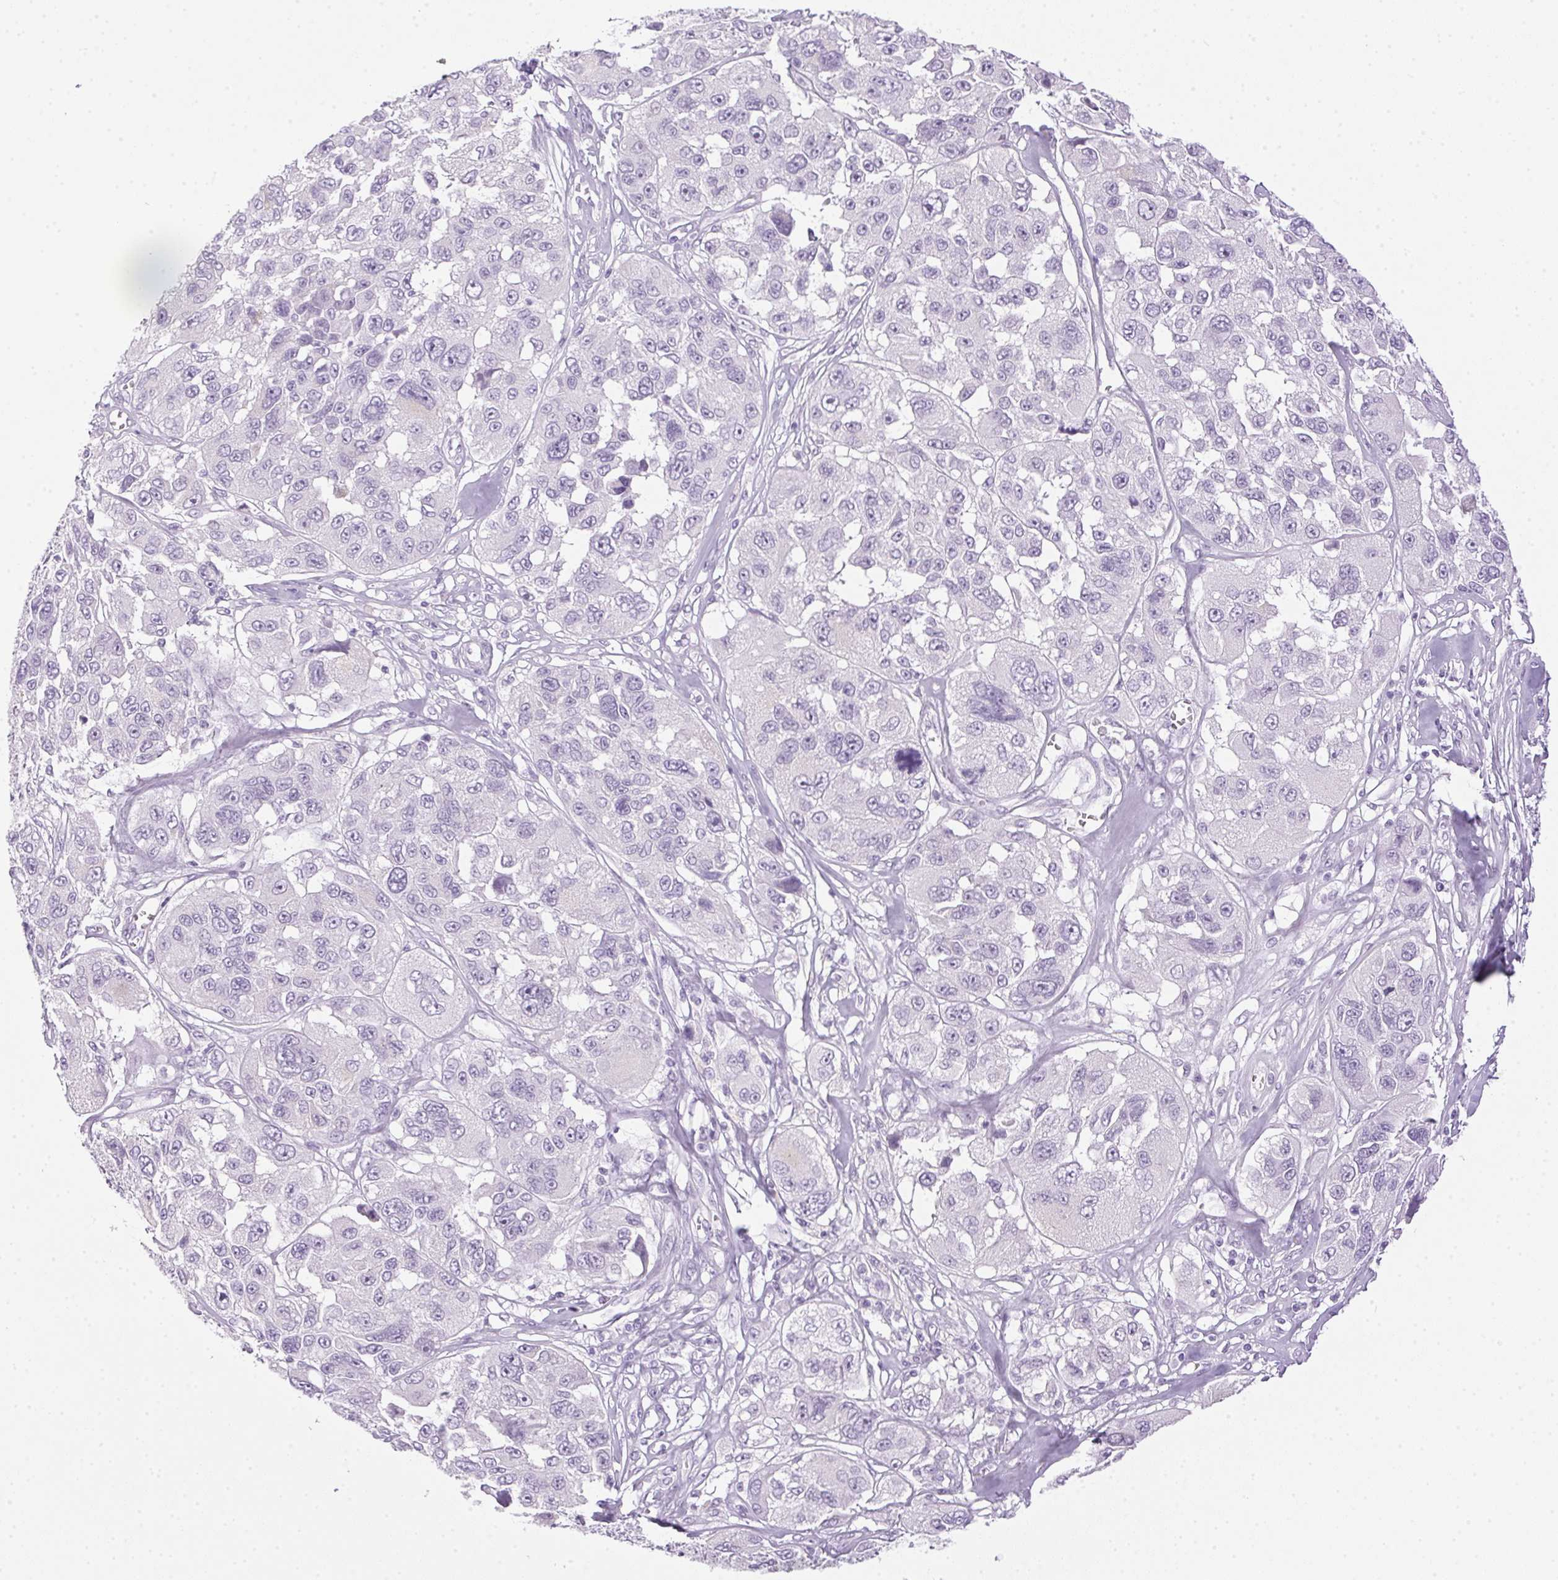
{"staining": {"intensity": "negative", "quantity": "none", "location": "none"}, "tissue": "melanoma", "cell_type": "Tumor cells", "image_type": "cancer", "snomed": [{"axis": "morphology", "description": "Malignant melanoma, NOS"}, {"axis": "topography", "description": "Skin"}], "caption": "Tumor cells are negative for protein expression in human malignant melanoma.", "gene": "POPDC2", "patient": {"sex": "female", "age": 66}}